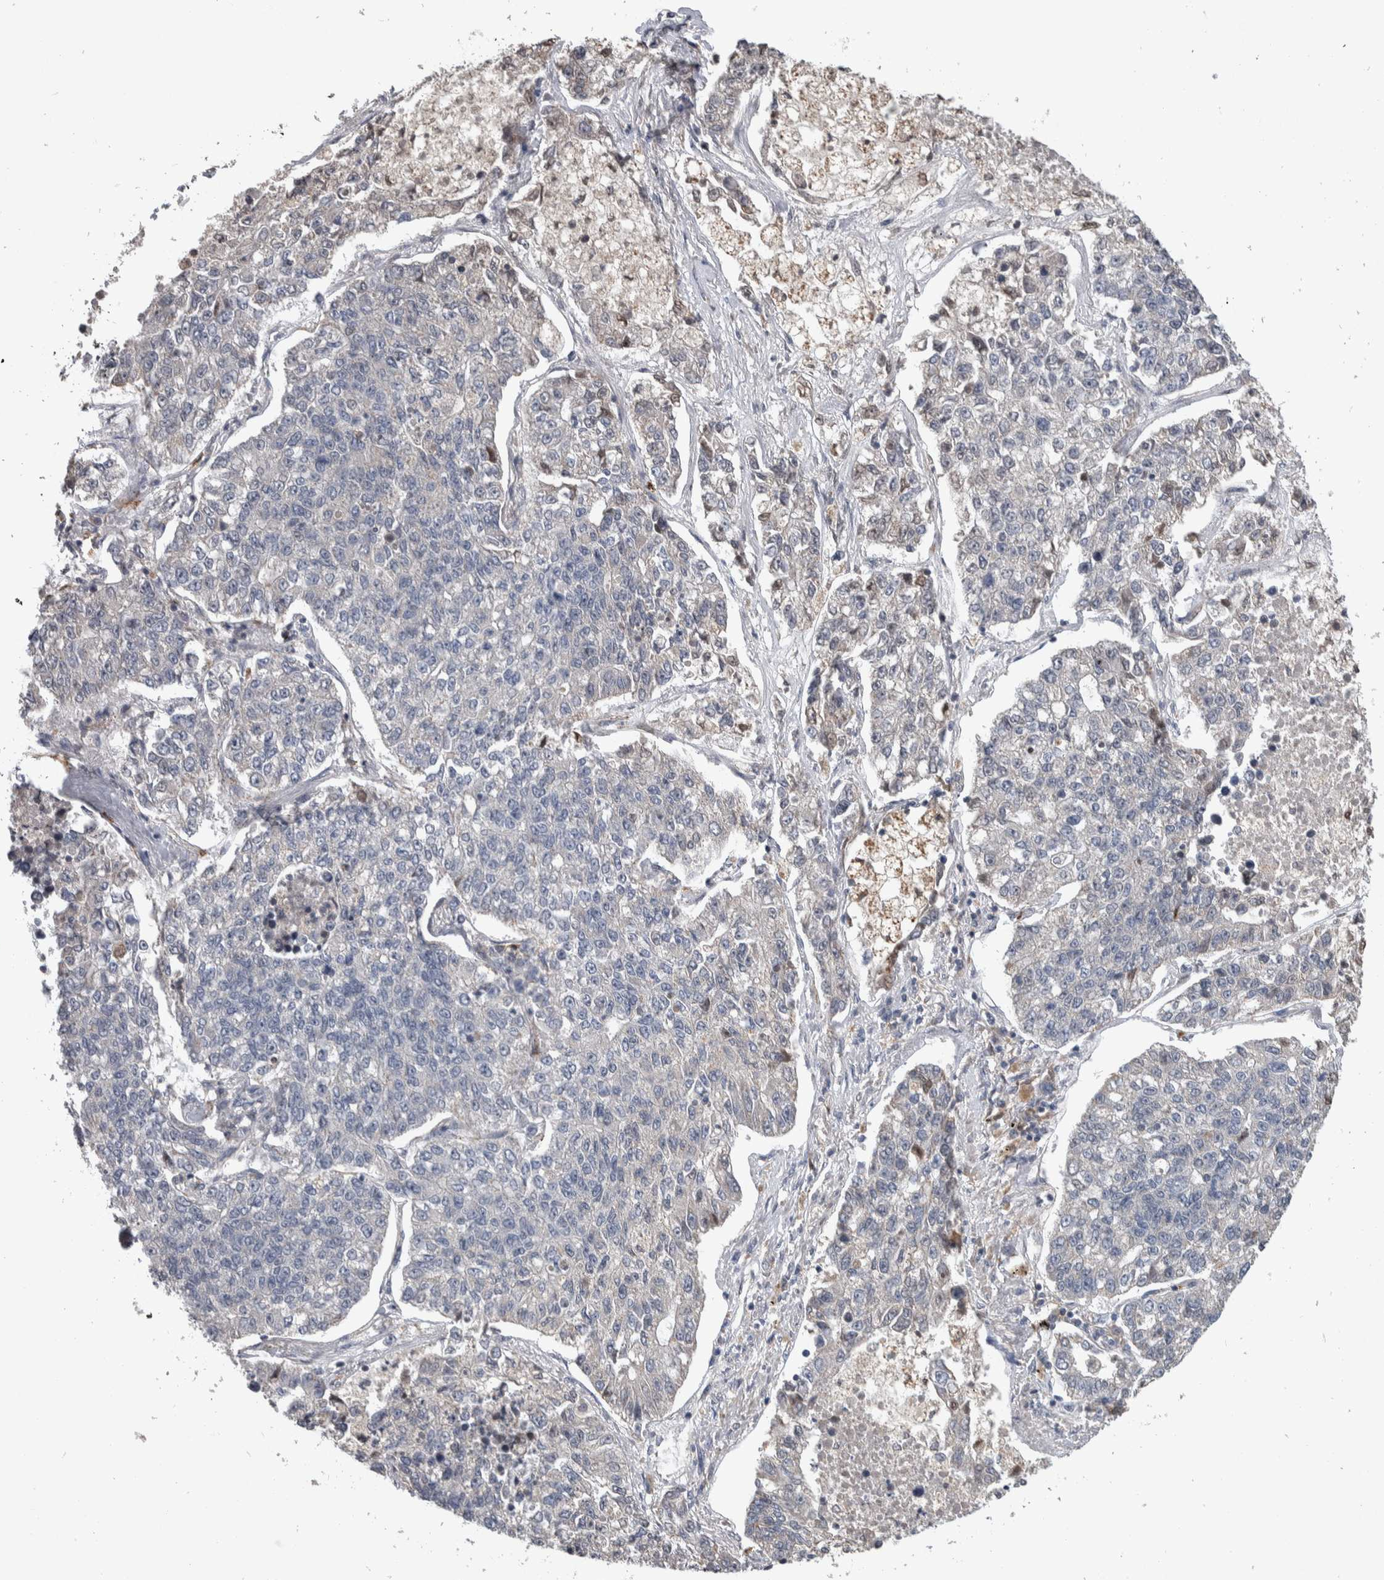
{"staining": {"intensity": "weak", "quantity": "<25%", "location": "cytoplasmic/membranous"}, "tissue": "lung cancer", "cell_type": "Tumor cells", "image_type": "cancer", "snomed": [{"axis": "morphology", "description": "Adenocarcinoma, NOS"}, {"axis": "topography", "description": "Lung"}], "caption": "IHC micrograph of neoplastic tissue: human lung adenocarcinoma stained with DAB exhibits no significant protein positivity in tumor cells.", "gene": "FAM83G", "patient": {"sex": "male", "age": 49}}